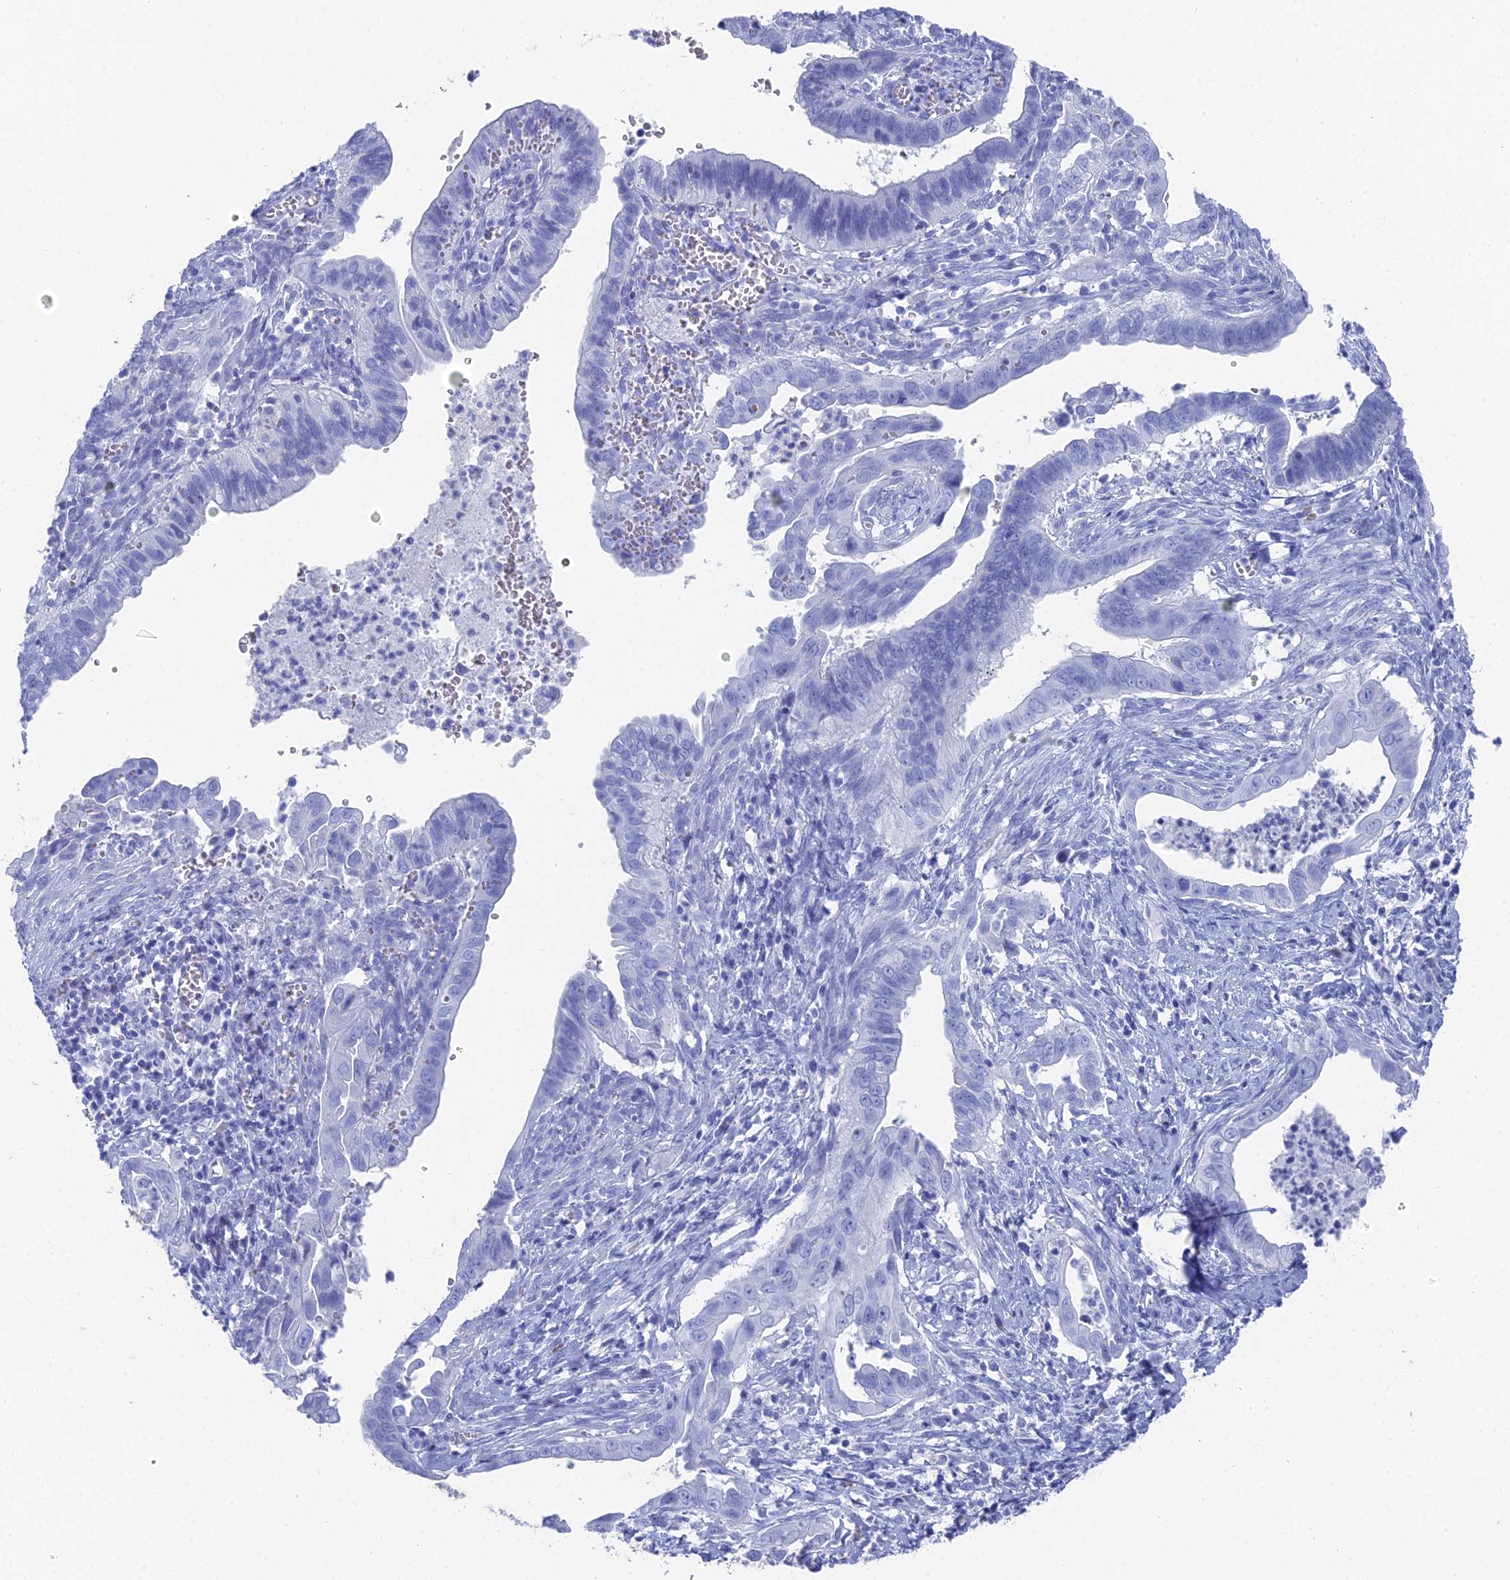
{"staining": {"intensity": "negative", "quantity": "none", "location": "none"}, "tissue": "cervical cancer", "cell_type": "Tumor cells", "image_type": "cancer", "snomed": [{"axis": "morphology", "description": "Adenocarcinoma, NOS"}, {"axis": "topography", "description": "Cervix"}], "caption": "Cervical cancer stained for a protein using immunohistochemistry shows no staining tumor cells.", "gene": "ENPP3", "patient": {"sex": "female", "age": 42}}